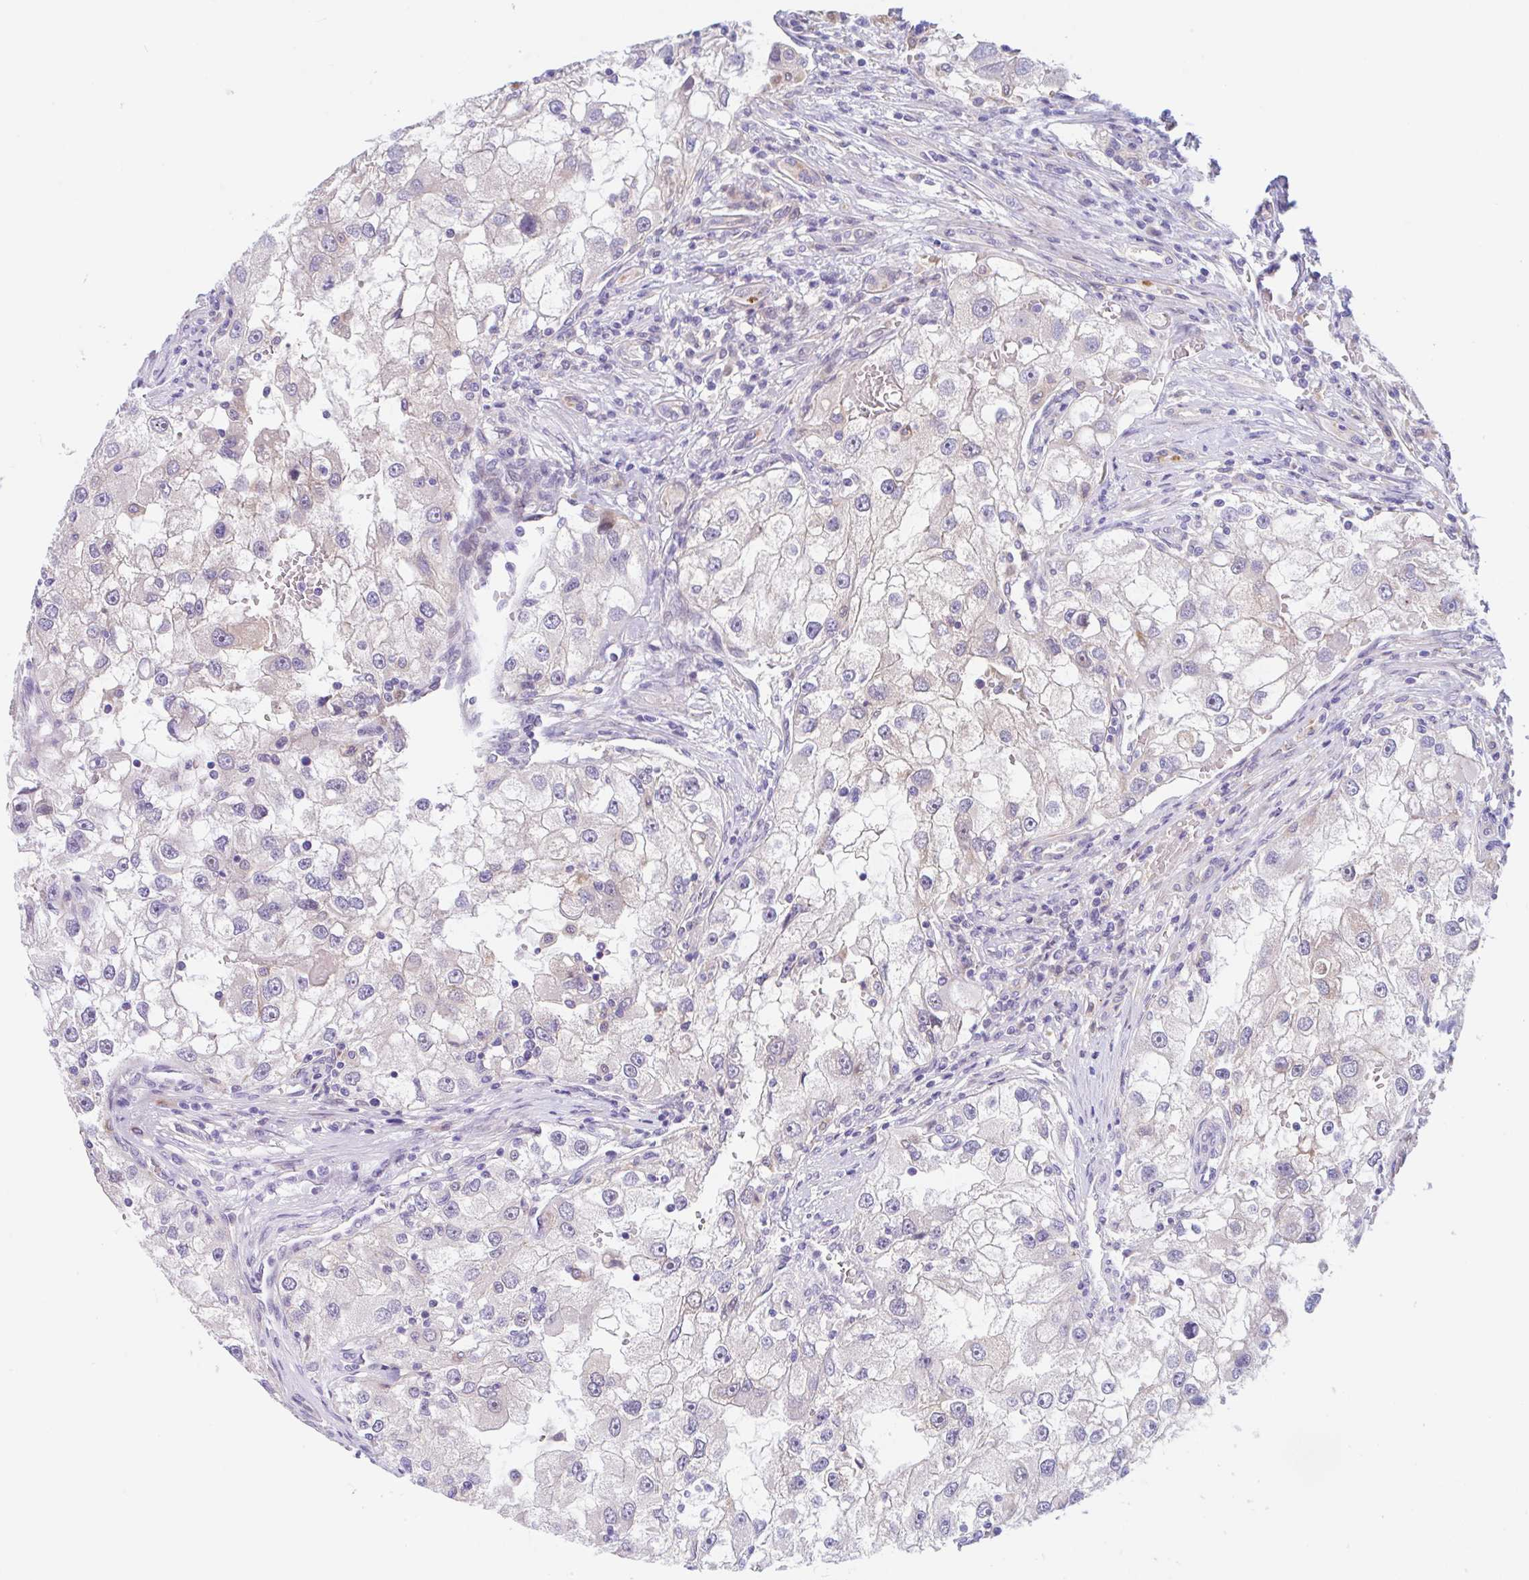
{"staining": {"intensity": "negative", "quantity": "none", "location": "none"}, "tissue": "renal cancer", "cell_type": "Tumor cells", "image_type": "cancer", "snomed": [{"axis": "morphology", "description": "Adenocarcinoma, NOS"}, {"axis": "topography", "description": "Kidney"}], "caption": "IHC micrograph of adenocarcinoma (renal) stained for a protein (brown), which reveals no positivity in tumor cells.", "gene": "TMEM86A", "patient": {"sex": "male", "age": 63}}